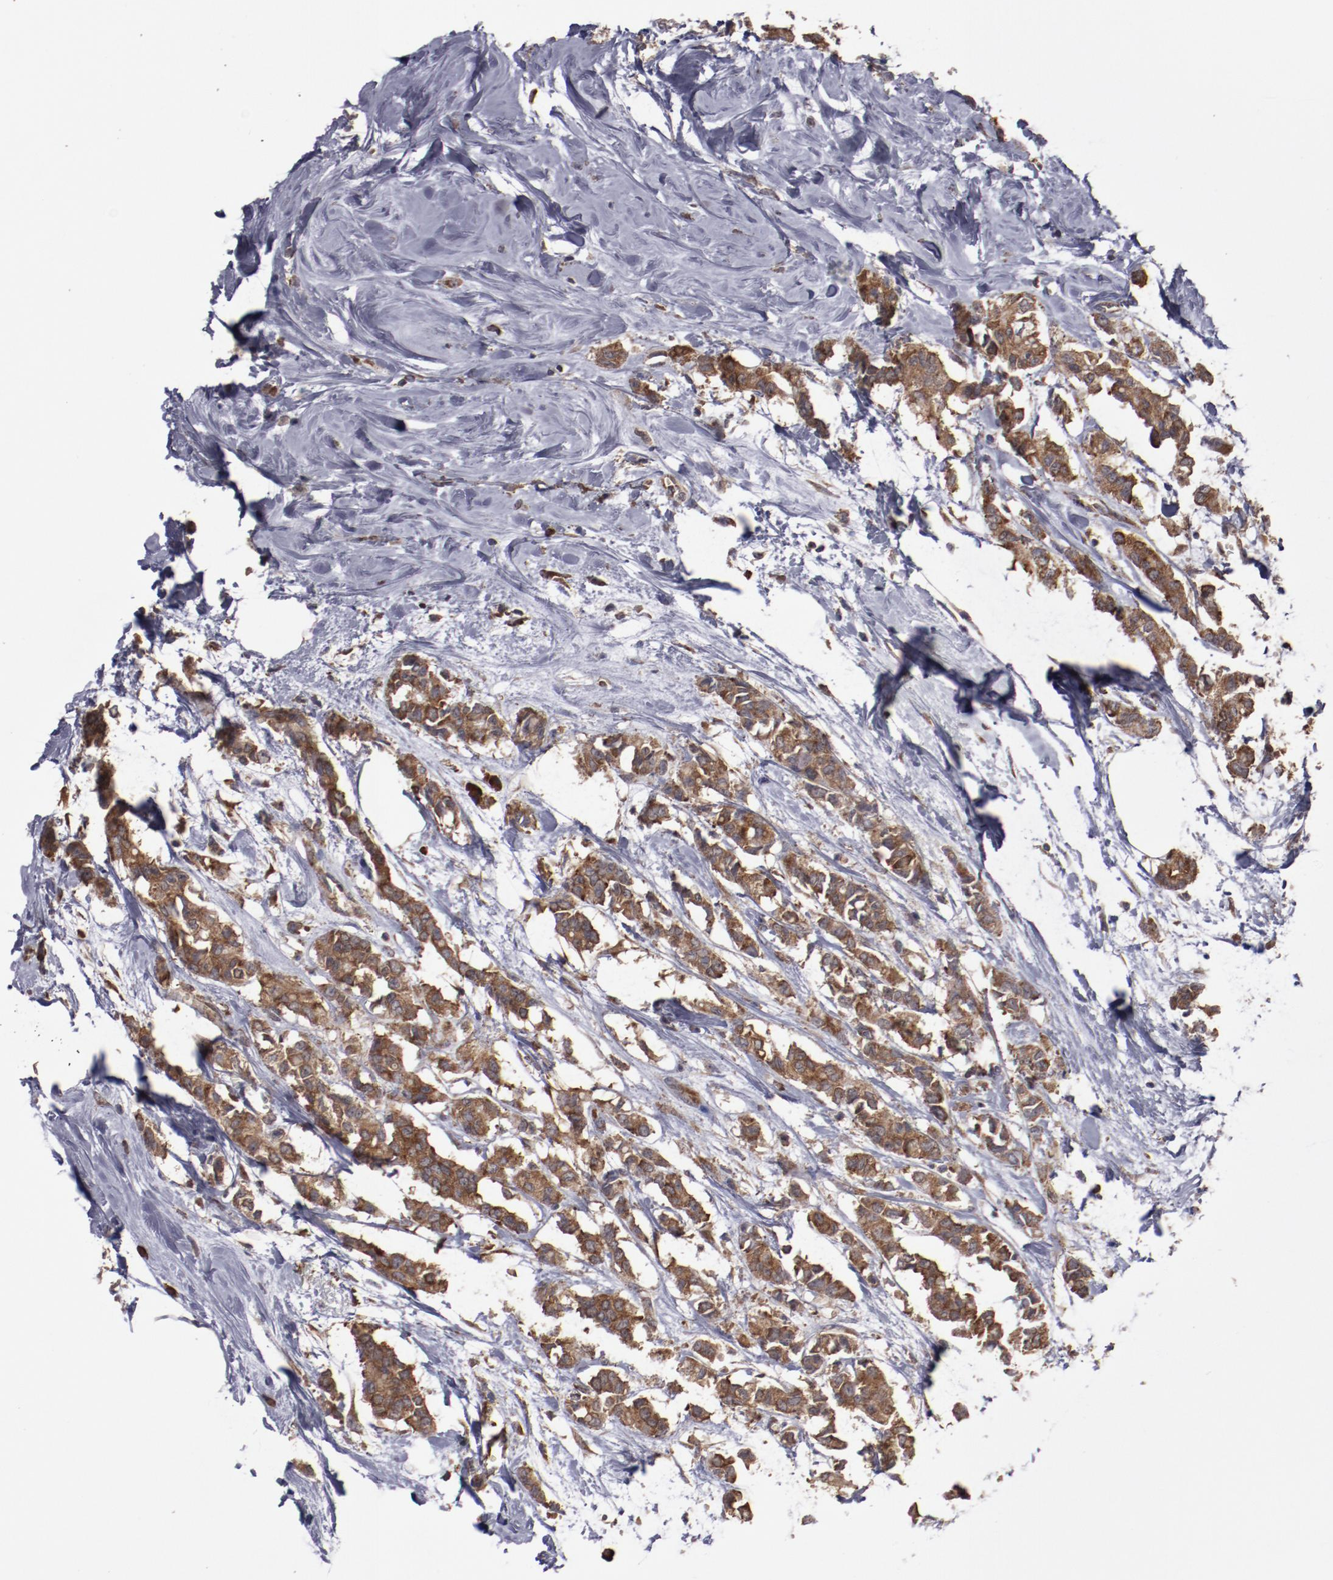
{"staining": {"intensity": "strong", "quantity": ">75%", "location": "cytoplasmic/membranous"}, "tissue": "breast cancer", "cell_type": "Tumor cells", "image_type": "cancer", "snomed": [{"axis": "morphology", "description": "Duct carcinoma"}, {"axis": "topography", "description": "Breast"}], "caption": "An immunohistochemistry micrograph of neoplastic tissue is shown. Protein staining in brown highlights strong cytoplasmic/membranous positivity in intraductal carcinoma (breast) within tumor cells.", "gene": "RPS4Y1", "patient": {"sex": "female", "age": 84}}